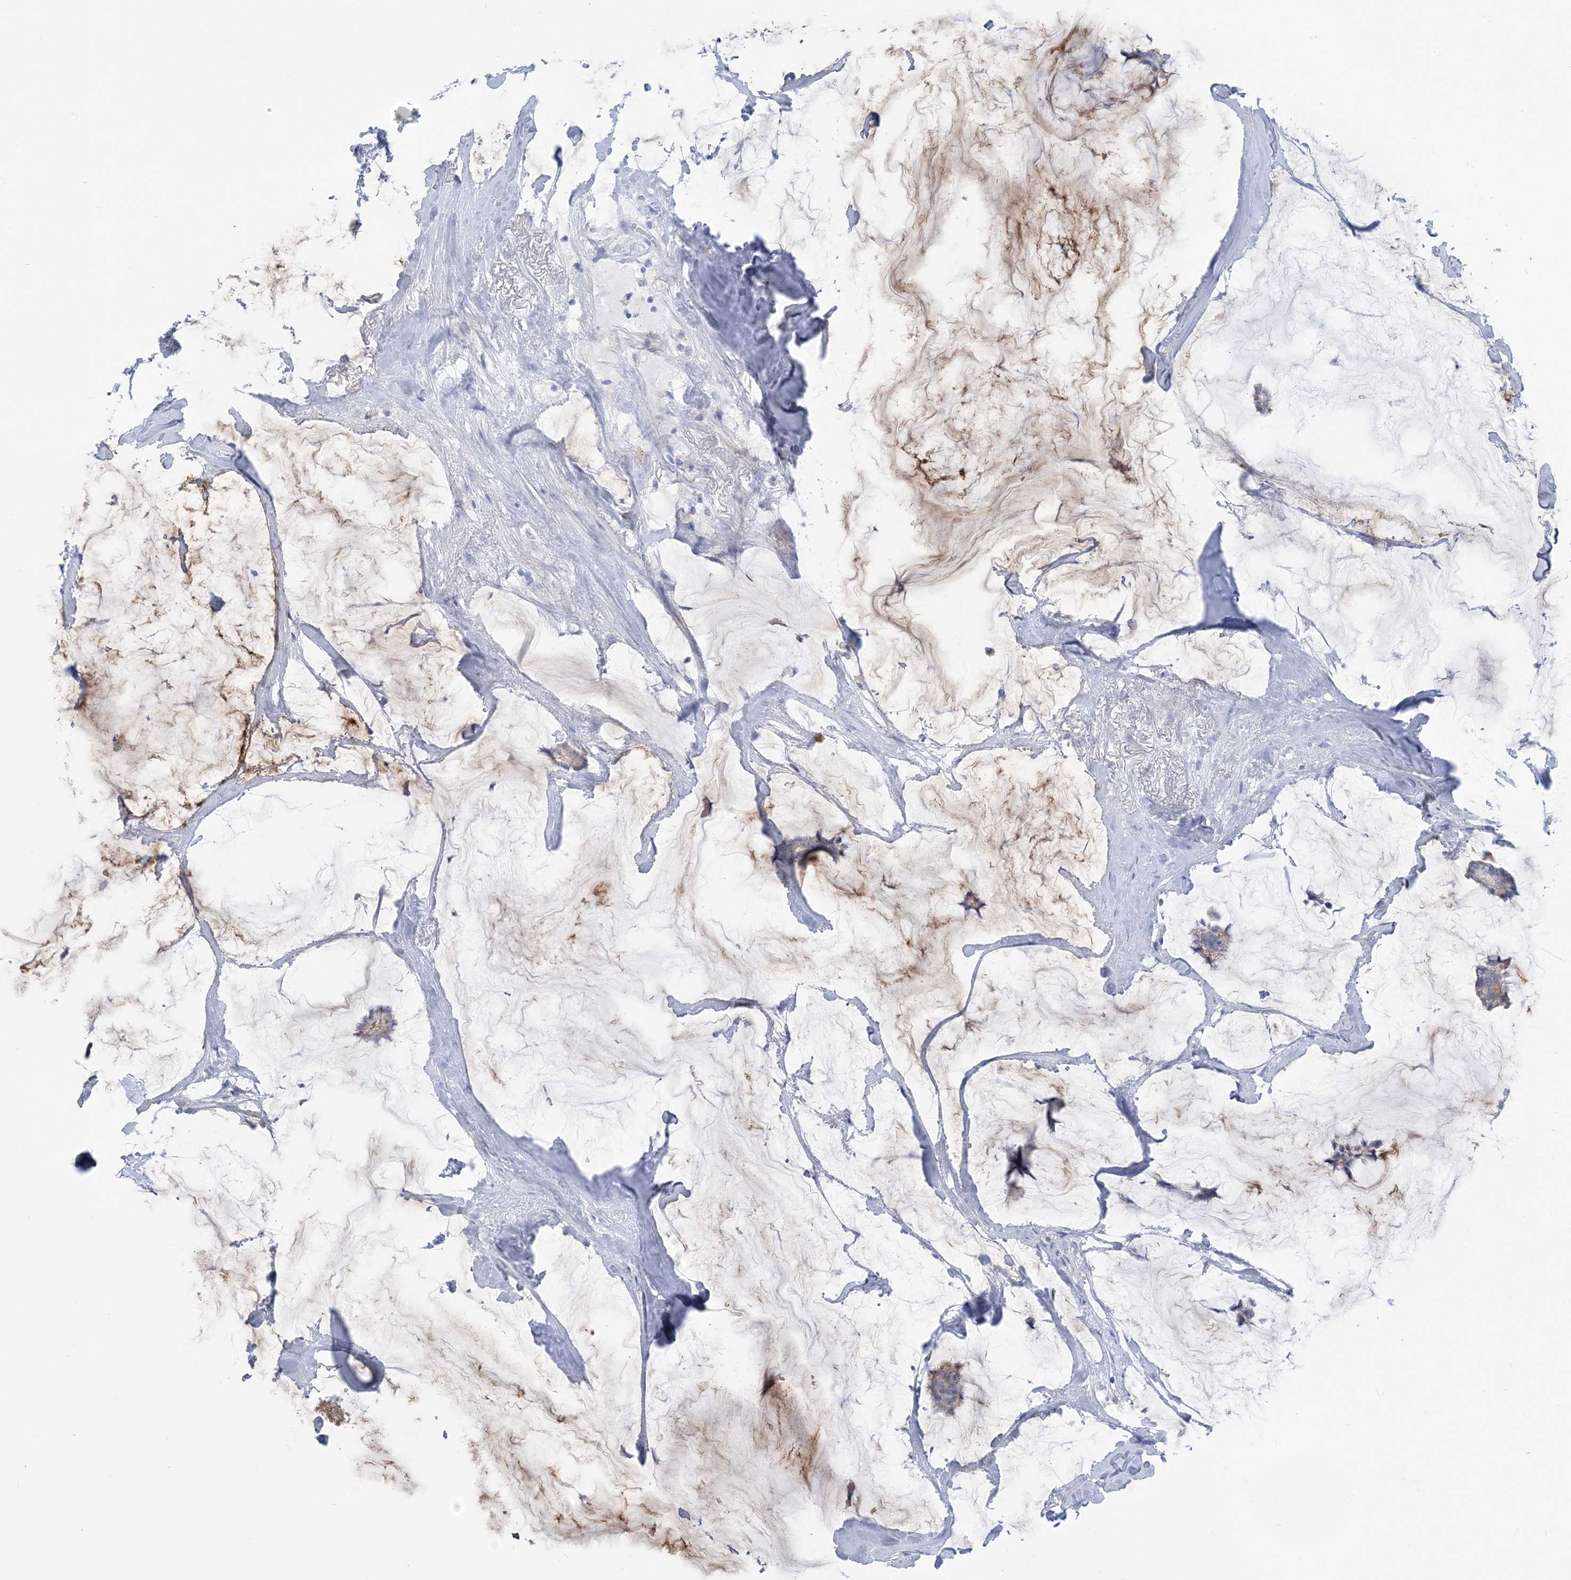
{"staining": {"intensity": "weak", "quantity": "<25%", "location": "cytoplasmic/membranous"}, "tissue": "breast cancer", "cell_type": "Tumor cells", "image_type": "cancer", "snomed": [{"axis": "morphology", "description": "Duct carcinoma"}, {"axis": "topography", "description": "Breast"}], "caption": "Immunohistochemistry micrograph of invasive ductal carcinoma (breast) stained for a protein (brown), which exhibits no staining in tumor cells.", "gene": "MOXD1", "patient": {"sex": "female", "age": 93}}